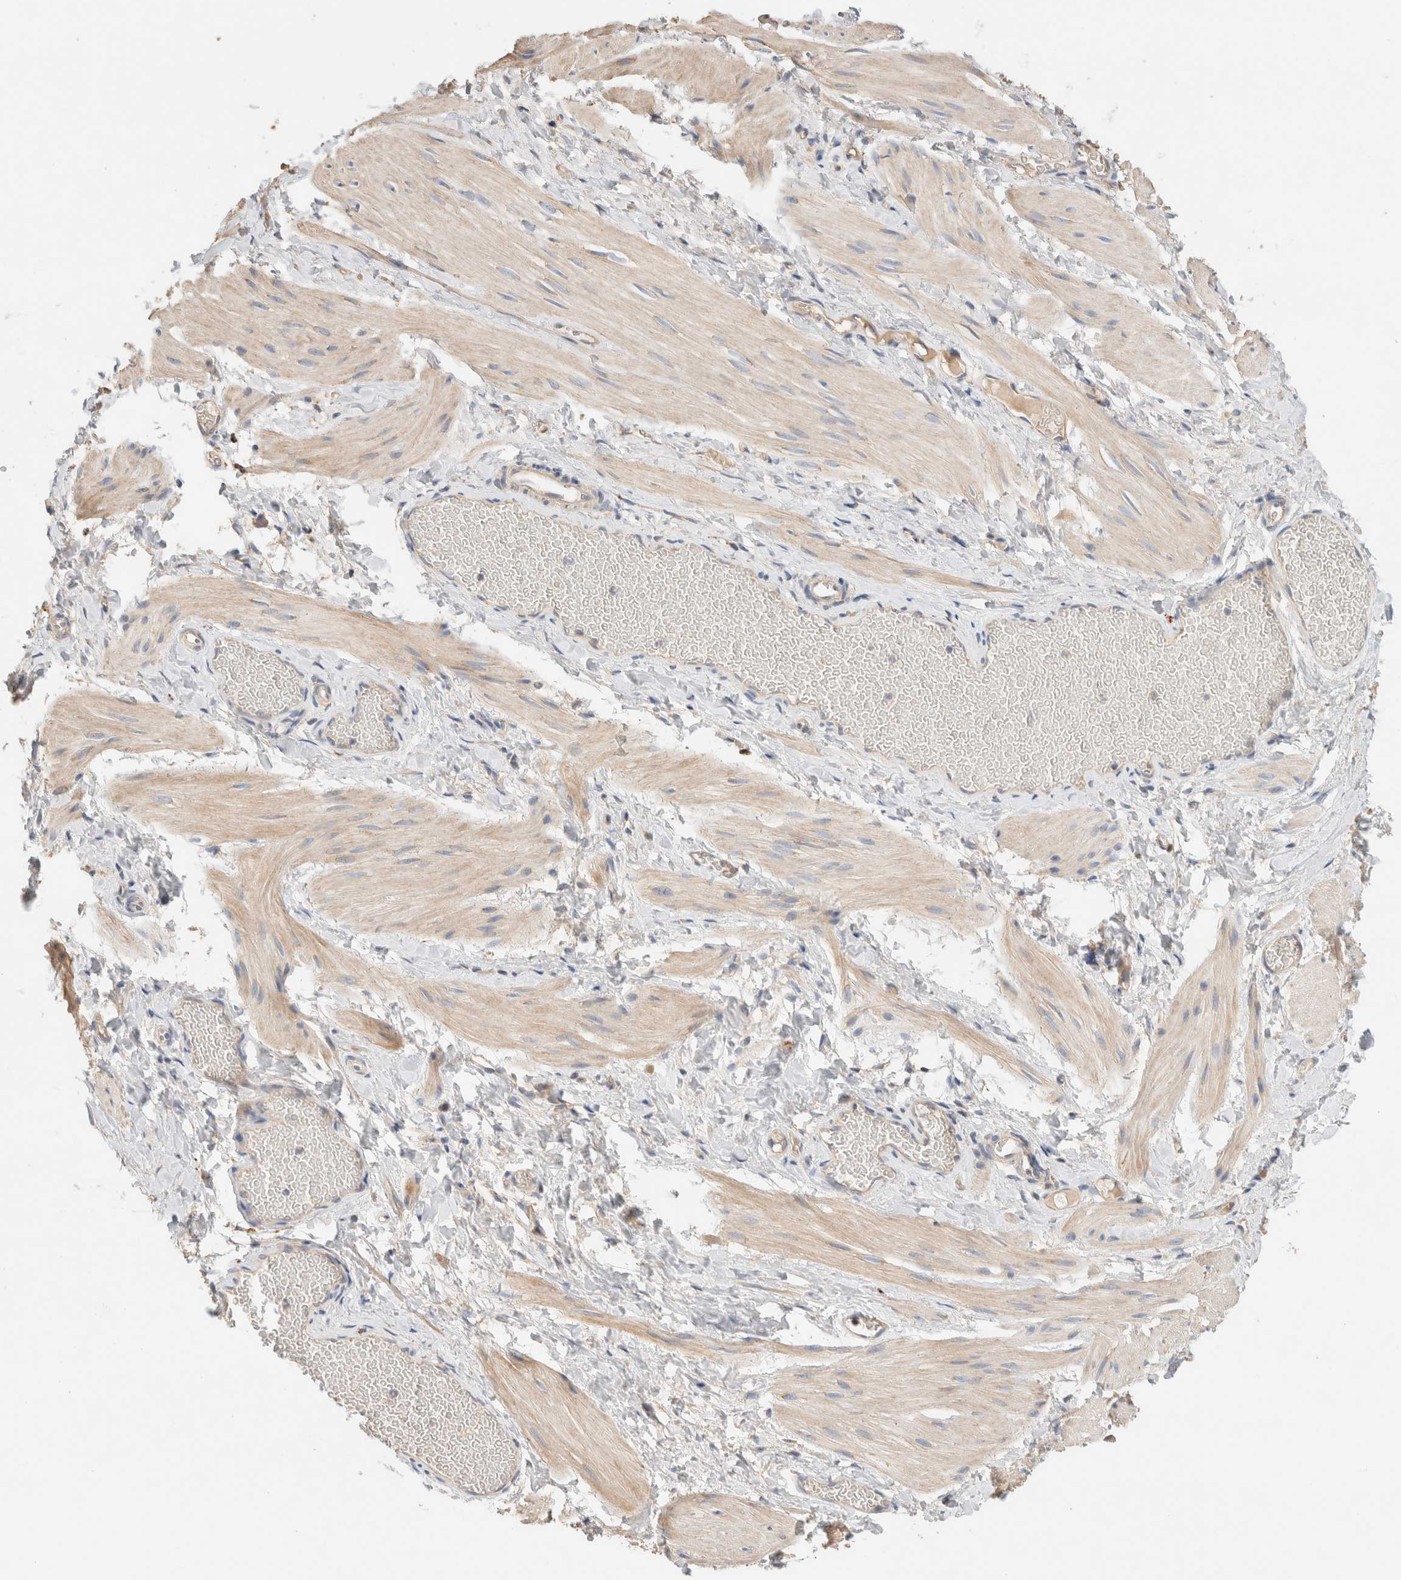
{"staining": {"intensity": "weak", "quantity": "25%-75%", "location": "cytoplasmic/membranous"}, "tissue": "smooth muscle", "cell_type": "Smooth muscle cells", "image_type": "normal", "snomed": [{"axis": "morphology", "description": "Normal tissue, NOS"}, {"axis": "topography", "description": "Smooth muscle"}], "caption": "Weak cytoplasmic/membranous expression for a protein is present in about 25%-75% of smooth muscle cells of normal smooth muscle using immunohistochemistry (IHC).", "gene": "B3GNTL1", "patient": {"sex": "male", "age": 16}}